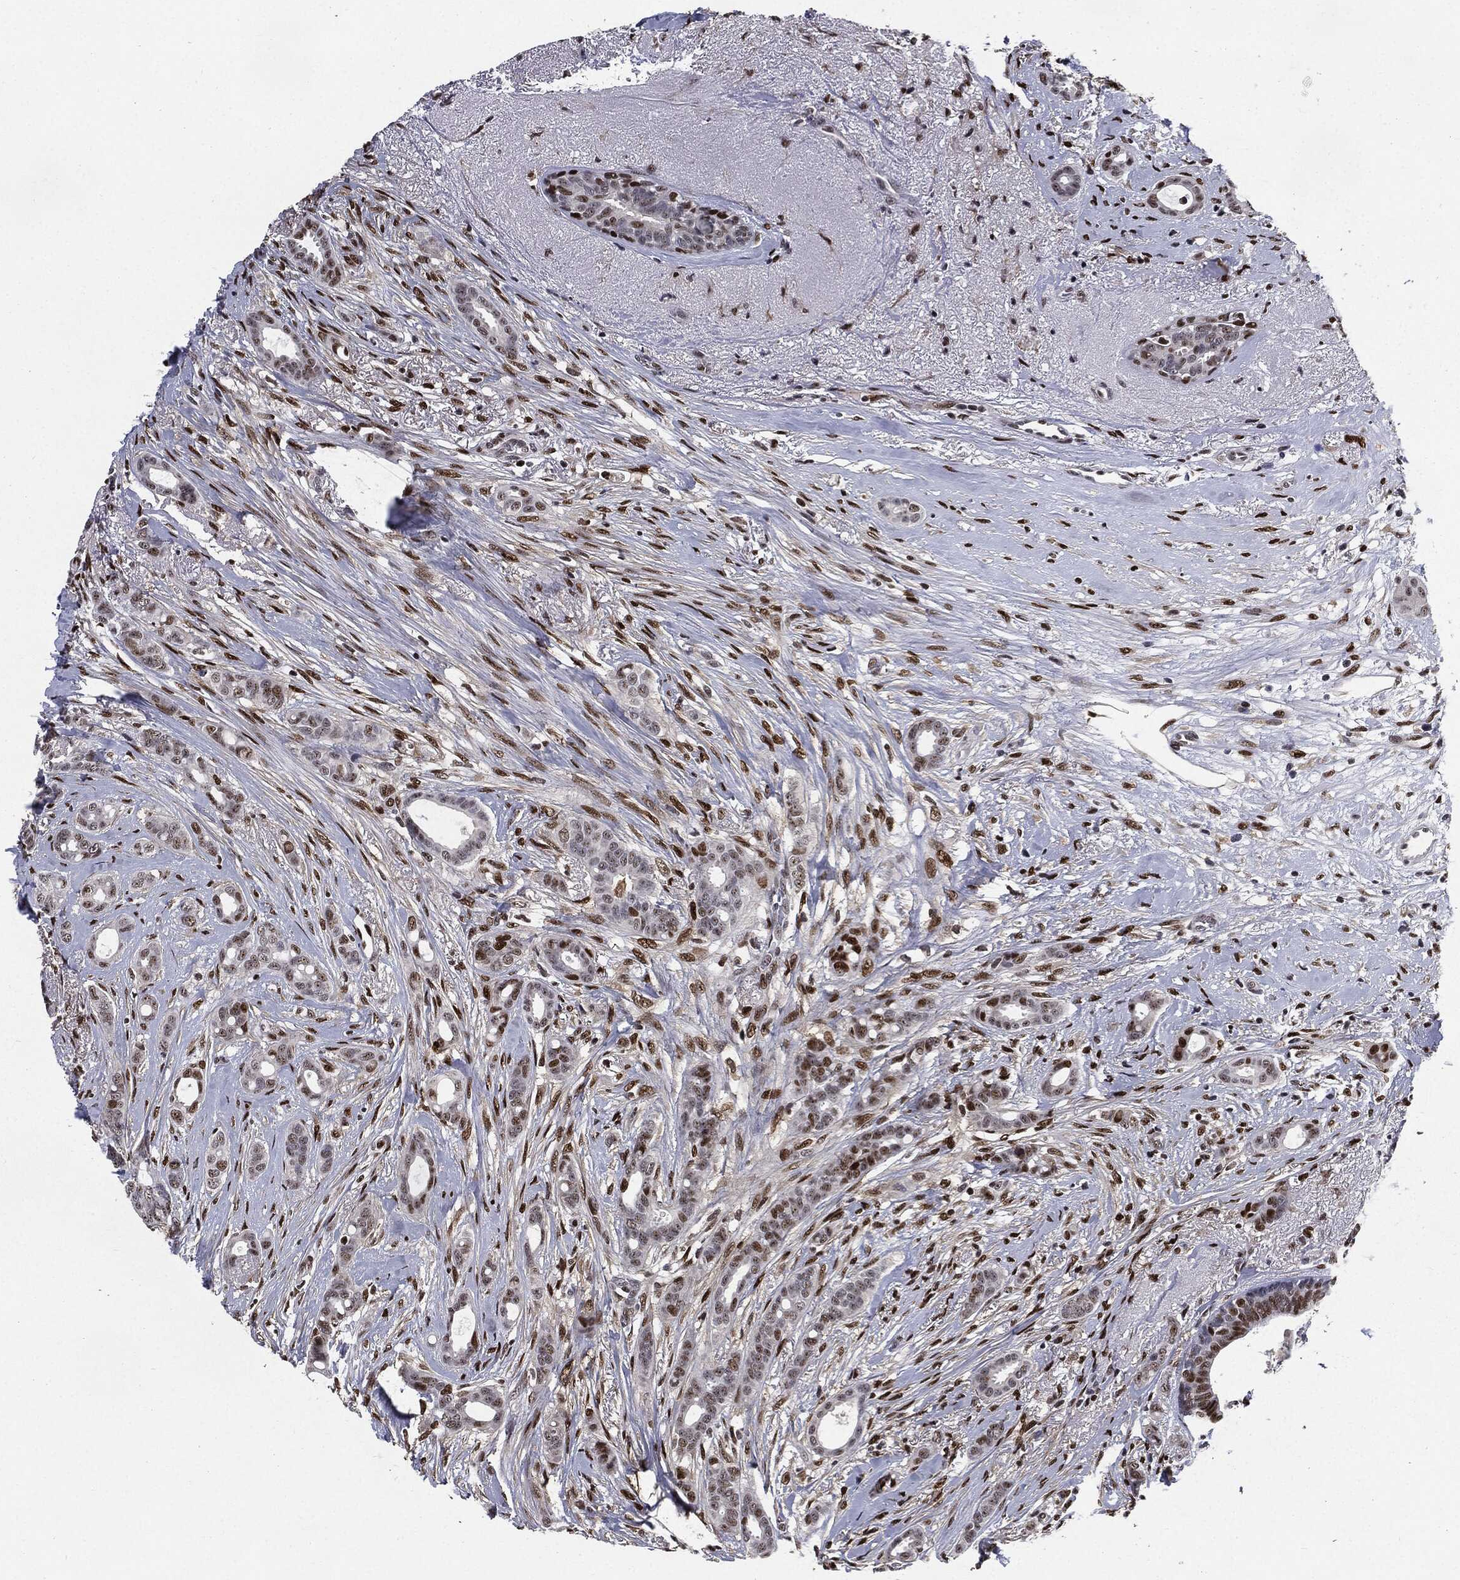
{"staining": {"intensity": "moderate", "quantity": "25%-75%", "location": "nuclear"}, "tissue": "breast cancer", "cell_type": "Tumor cells", "image_type": "cancer", "snomed": [{"axis": "morphology", "description": "Duct carcinoma"}, {"axis": "topography", "description": "Breast"}], "caption": "A micrograph of human breast cancer stained for a protein exhibits moderate nuclear brown staining in tumor cells.", "gene": "JUN", "patient": {"sex": "female", "age": 51}}